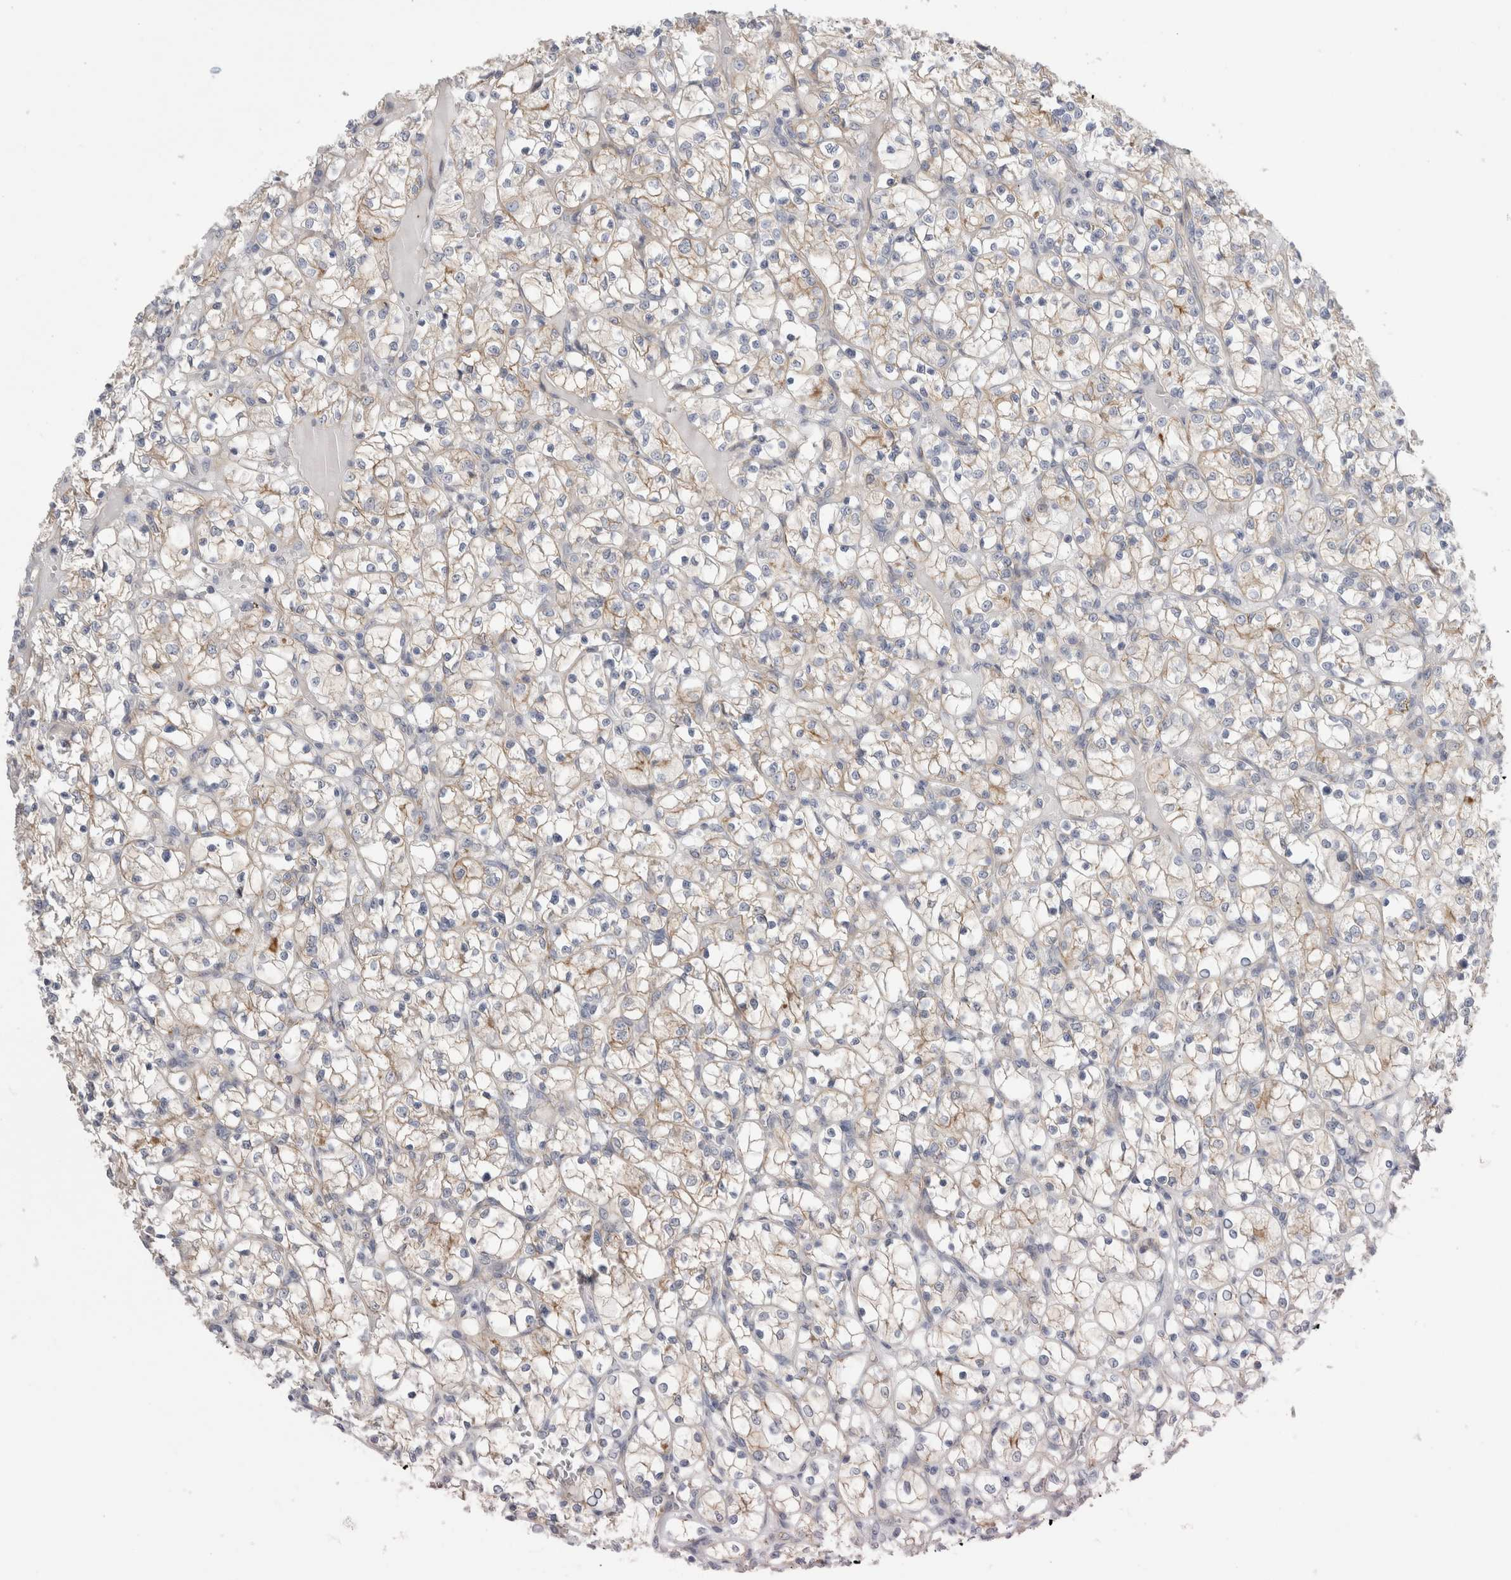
{"staining": {"intensity": "weak", "quantity": ">75%", "location": "cytoplasmic/membranous"}, "tissue": "renal cancer", "cell_type": "Tumor cells", "image_type": "cancer", "snomed": [{"axis": "morphology", "description": "Adenocarcinoma, NOS"}, {"axis": "topography", "description": "Kidney"}], "caption": "The photomicrograph shows a brown stain indicating the presence of a protein in the cytoplasmic/membranous of tumor cells in adenocarcinoma (renal). (DAB = brown stain, brightfield microscopy at high magnification).", "gene": "VANGL1", "patient": {"sex": "female", "age": 69}}